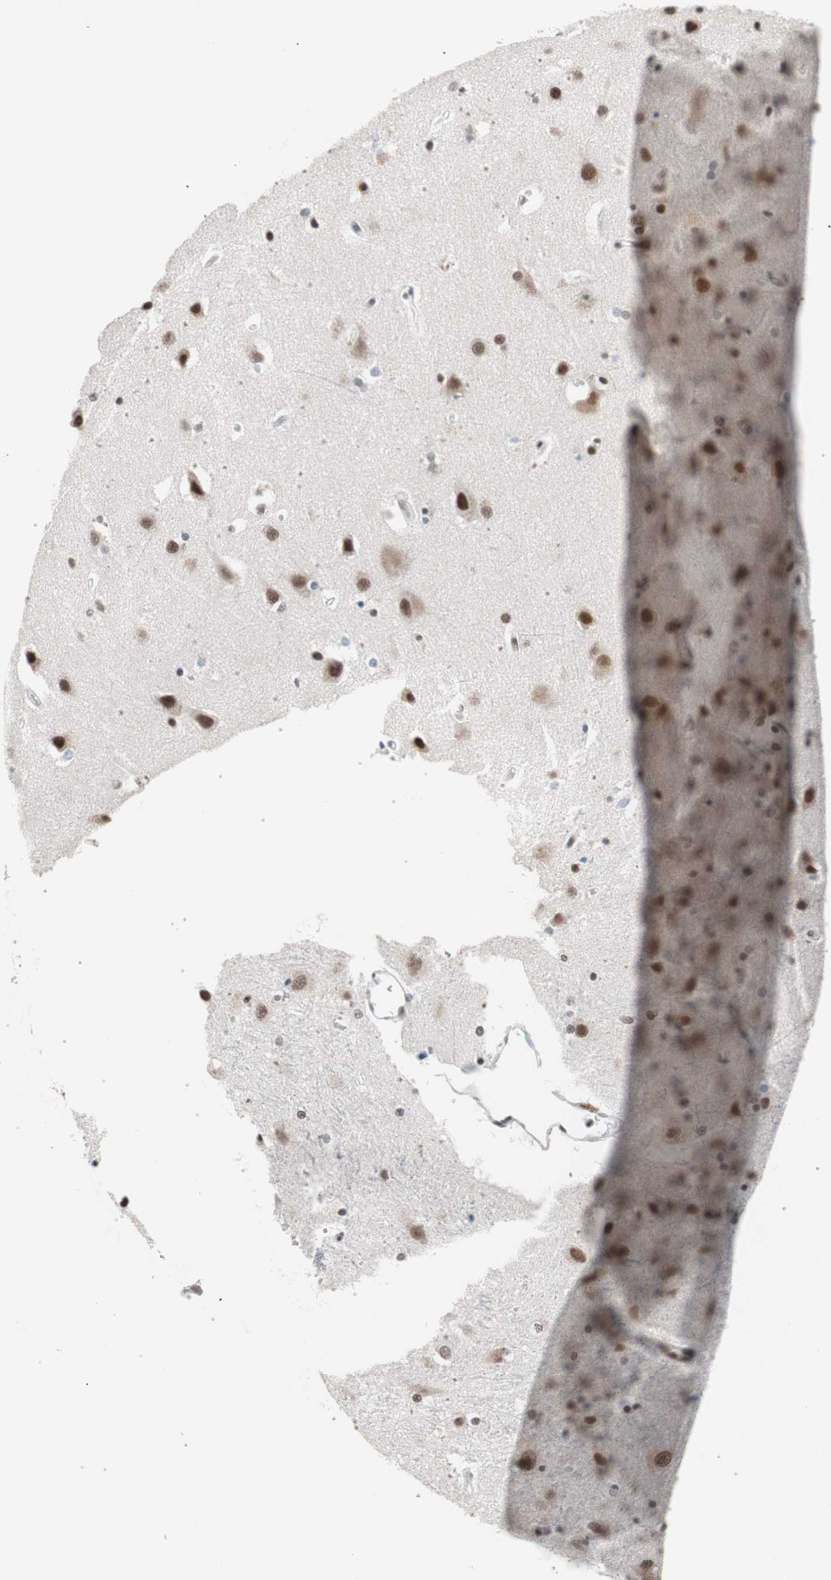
{"staining": {"intensity": "moderate", "quantity": "25%-75%", "location": "nuclear"}, "tissue": "caudate", "cell_type": "Glial cells", "image_type": "normal", "snomed": [{"axis": "morphology", "description": "Normal tissue, NOS"}, {"axis": "topography", "description": "Lateral ventricle wall"}], "caption": "Moderate nuclear positivity is appreciated in approximately 25%-75% of glial cells in normal caudate.", "gene": "ARID1A", "patient": {"sex": "female", "age": 54}}